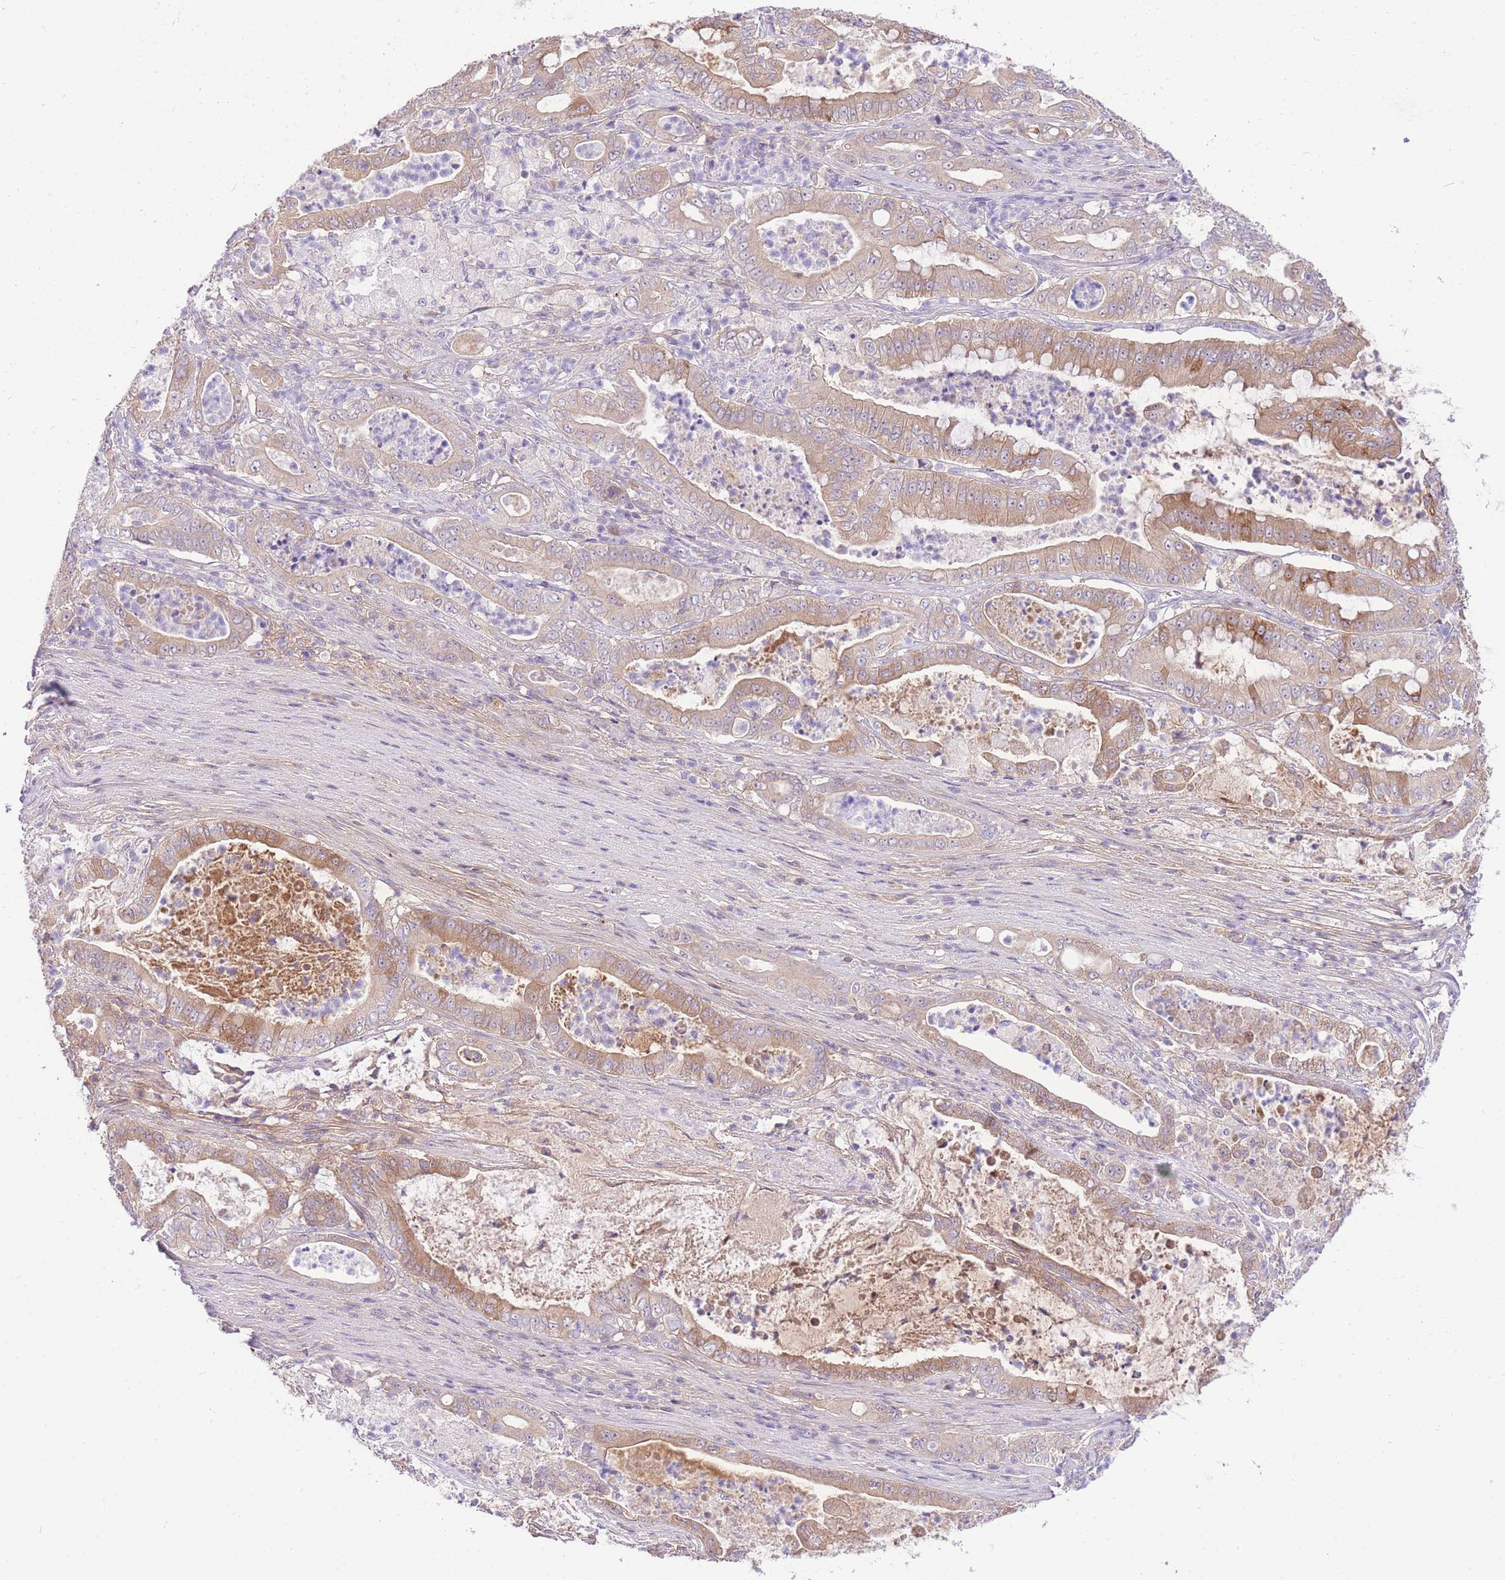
{"staining": {"intensity": "moderate", "quantity": "25%-75%", "location": "cytoplasmic/membranous"}, "tissue": "pancreatic cancer", "cell_type": "Tumor cells", "image_type": "cancer", "snomed": [{"axis": "morphology", "description": "Adenocarcinoma, NOS"}, {"axis": "topography", "description": "Pancreas"}], "caption": "Immunohistochemistry (IHC) image of human pancreatic cancer stained for a protein (brown), which shows medium levels of moderate cytoplasmic/membranous expression in approximately 25%-75% of tumor cells.", "gene": "LIPH", "patient": {"sex": "male", "age": 71}}